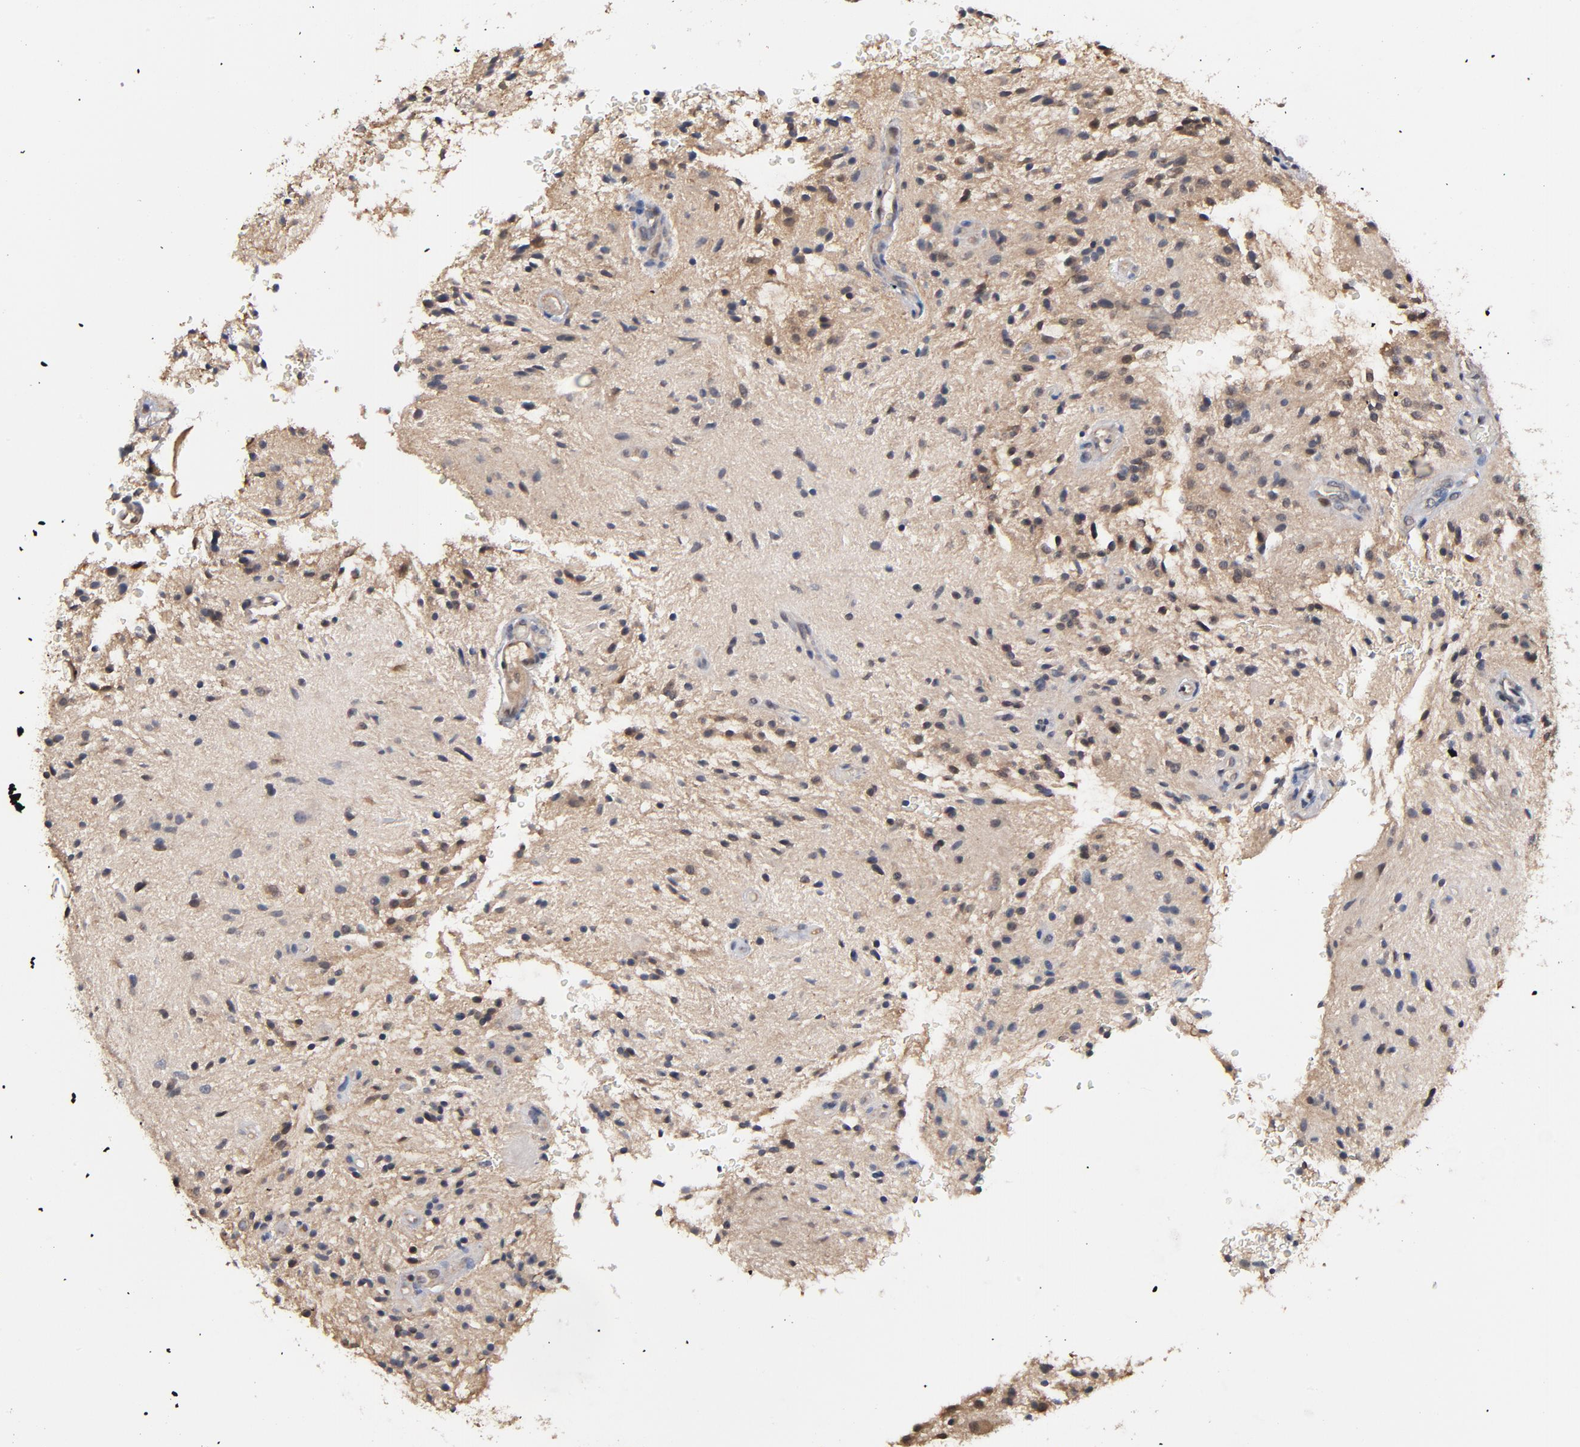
{"staining": {"intensity": "weak", "quantity": "25%-75%", "location": "cytoplasmic/membranous"}, "tissue": "glioma", "cell_type": "Tumor cells", "image_type": "cancer", "snomed": [{"axis": "morphology", "description": "Glioma, malignant, NOS"}, {"axis": "topography", "description": "Cerebellum"}], "caption": "Immunohistochemical staining of malignant glioma displays low levels of weak cytoplasmic/membranous protein staining in approximately 25%-75% of tumor cells.", "gene": "MIF", "patient": {"sex": "female", "age": 10}}